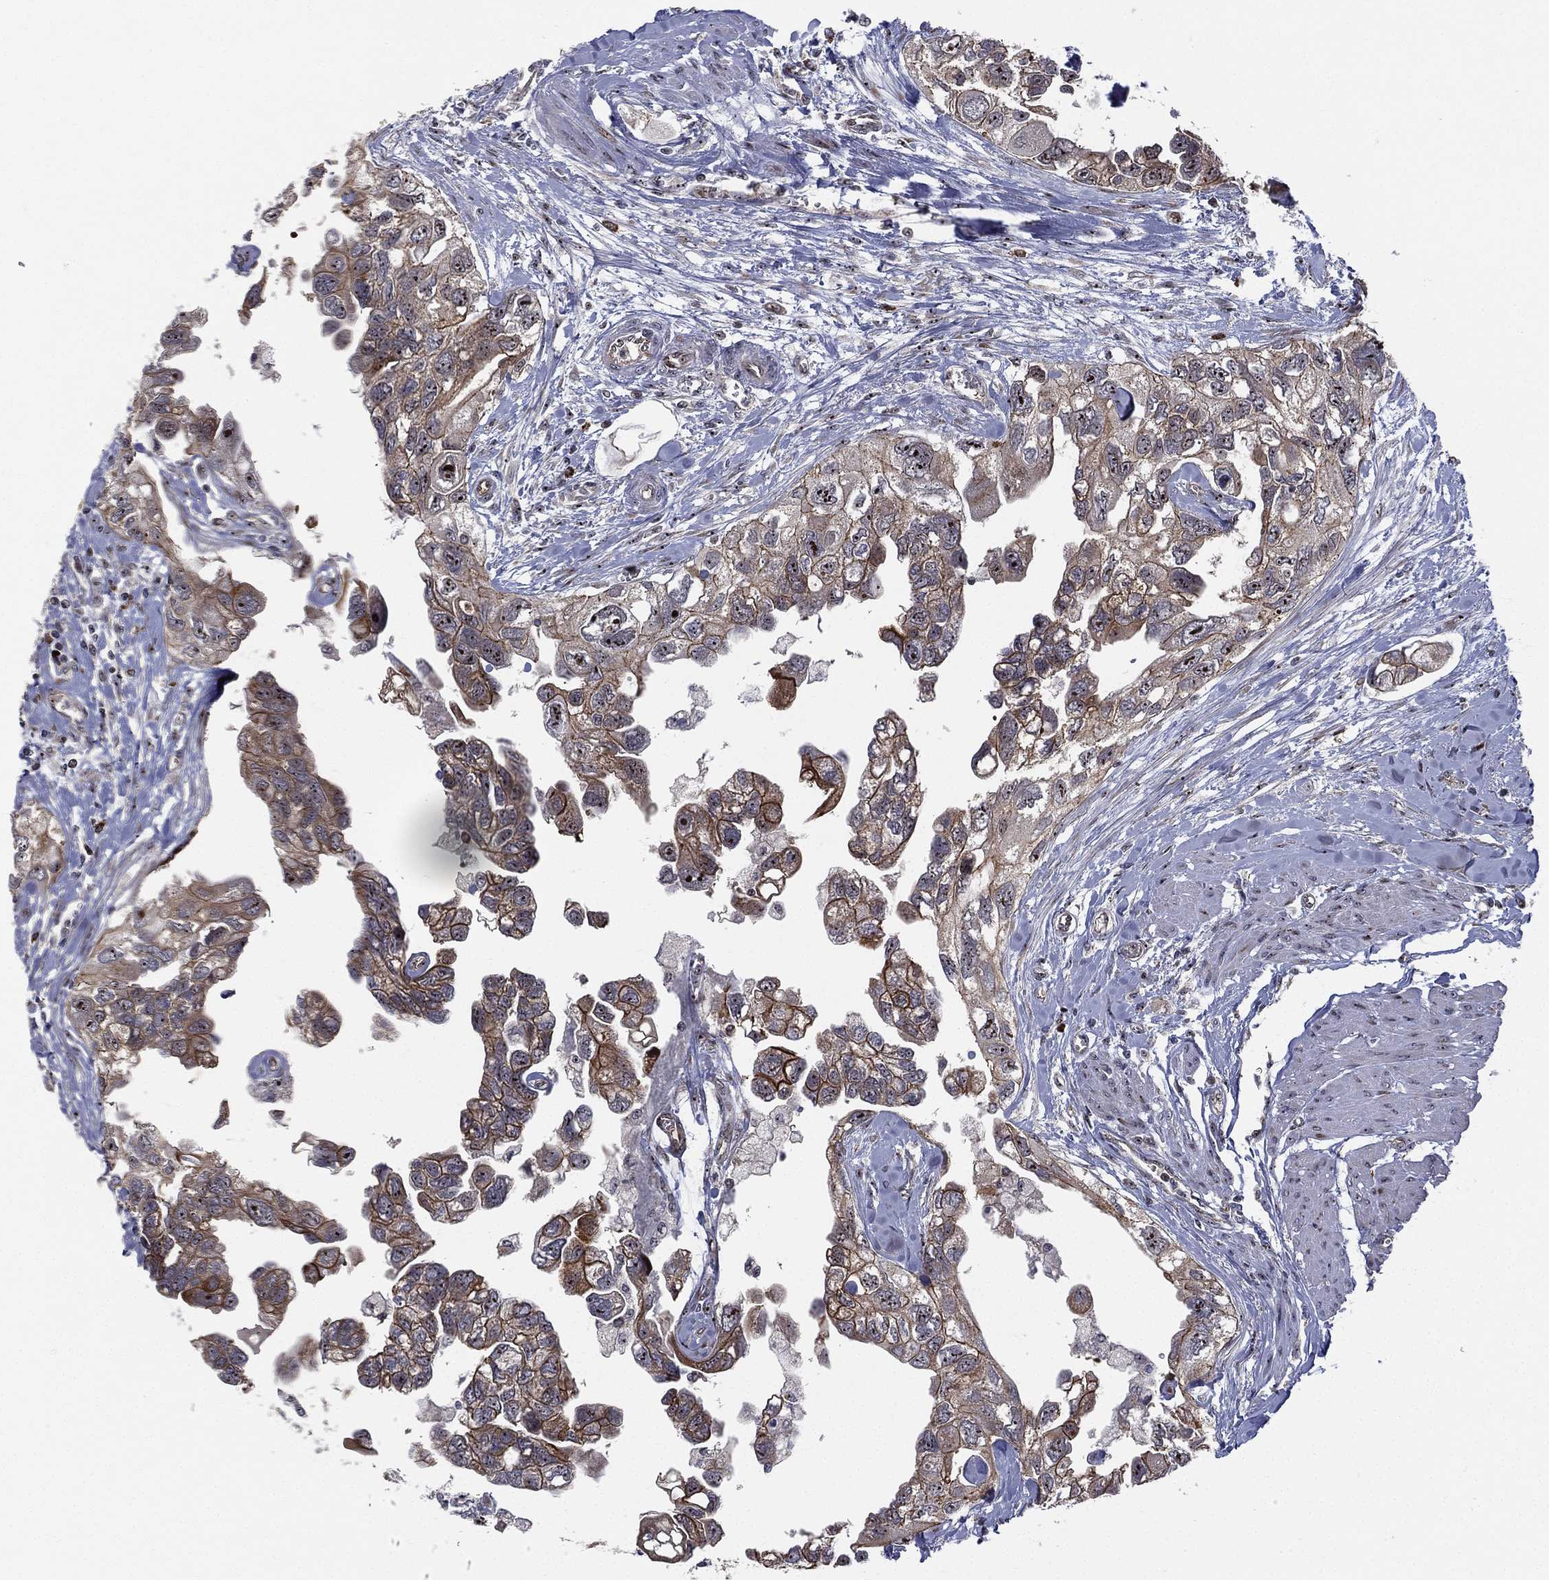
{"staining": {"intensity": "strong", "quantity": "<25%", "location": "cytoplasmic/membranous,nuclear"}, "tissue": "urothelial cancer", "cell_type": "Tumor cells", "image_type": "cancer", "snomed": [{"axis": "morphology", "description": "Urothelial carcinoma, High grade"}, {"axis": "topography", "description": "Urinary bladder"}], "caption": "IHC of urothelial cancer exhibits medium levels of strong cytoplasmic/membranous and nuclear expression in approximately <25% of tumor cells.", "gene": "VHL", "patient": {"sex": "male", "age": 59}}